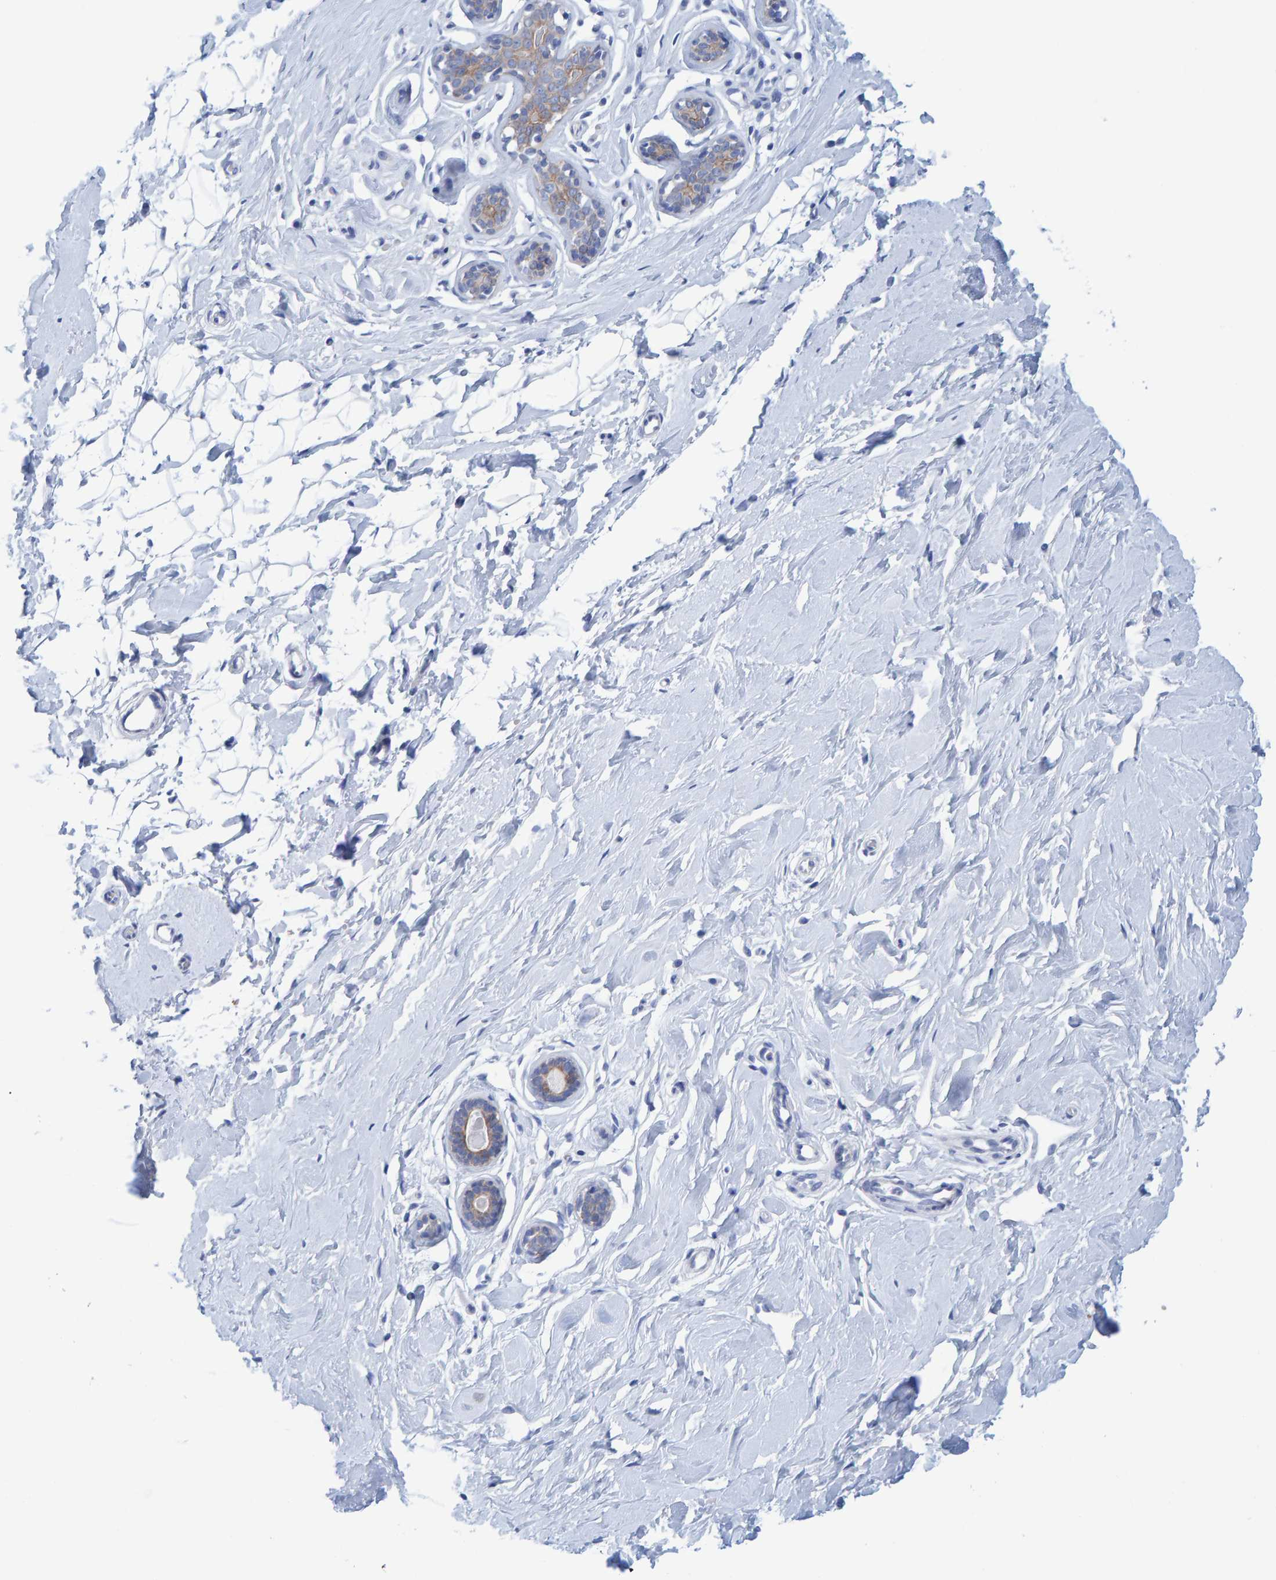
{"staining": {"intensity": "negative", "quantity": "none", "location": "none"}, "tissue": "breast", "cell_type": "Adipocytes", "image_type": "normal", "snomed": [{"axis": "morphology", "description": "Normal tissue, NOS"}, {"axis": "topography", "description": "Breast"}], "caption": "Immunohistochemistry histopathology image of unremarkable breast stained for a protein (brown), which reveals no expression in adipocytes. Brightfield microscopy of IHC stained with DAB (3,3'-diaminobenzidine) (brown) and hematoxylin (blue), captured at high magnification.", "gene": "JAKMIP3", "patient": {"sex": "female", "age": 23}}